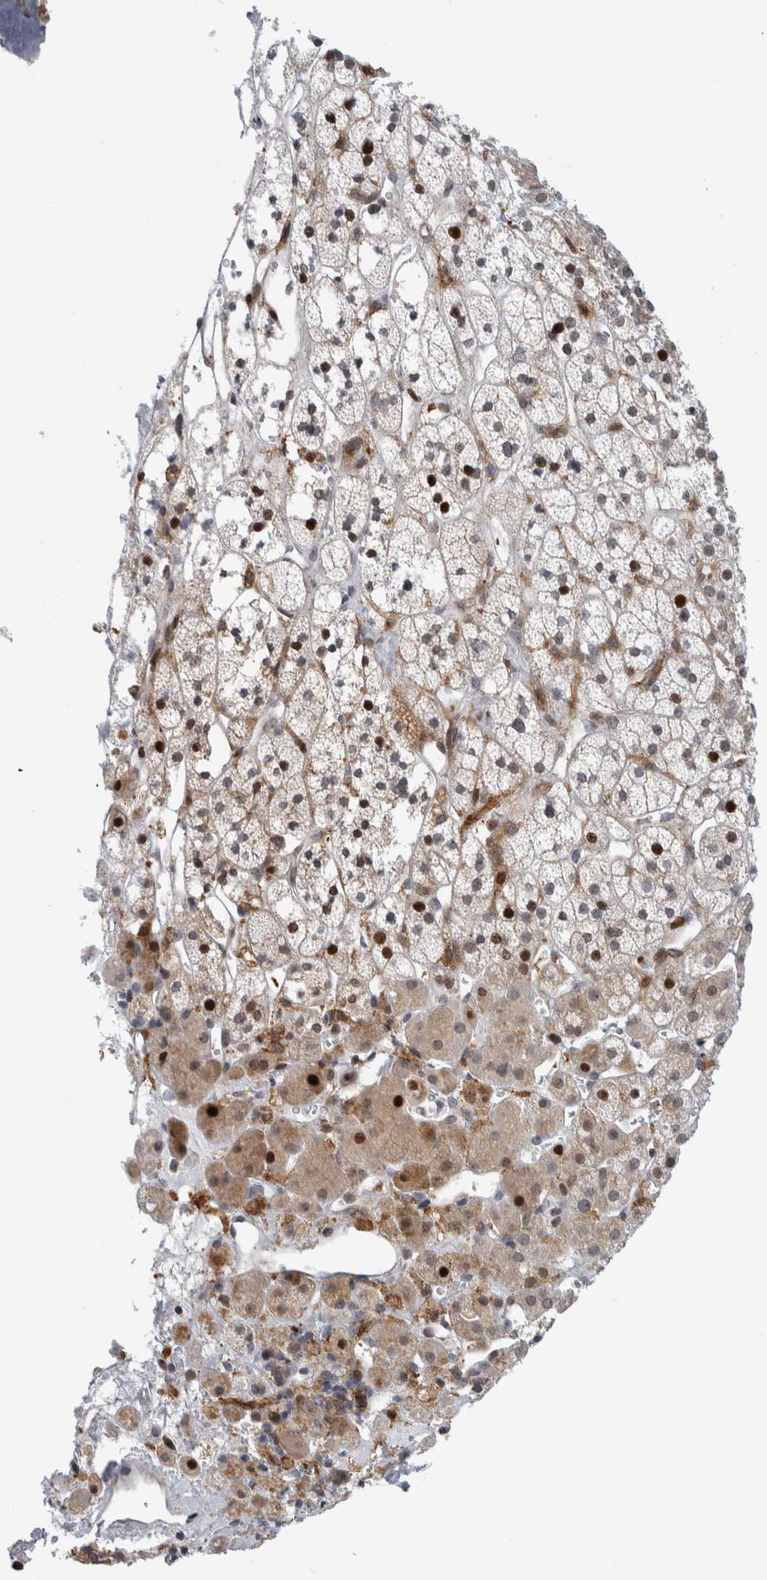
{"staining": {"intensity": "strong", "quantity": "25%-75%", "location": "cytoplasmic/membranous,nuclear"}, "tissue": "adrenal gland", "cell_type": "Glandular cells", "image_type": "normal", "snomed": [{"axis": "morphology", "description": "Normal tissue, NOS"}, {"axis": "topography", "description": "Adrenal gland"}], "caption": "Immunohistochemistry (IHC) of unremarkable human adrenal gland demonstrates high levels of strong cytoplasmic/membranous,nuclear staining in approximately 25%-75% of glandular cells. Nuclei are stained in blue.", "gene": "MSL1", "patient": {"sex": "male", "age": 56}}